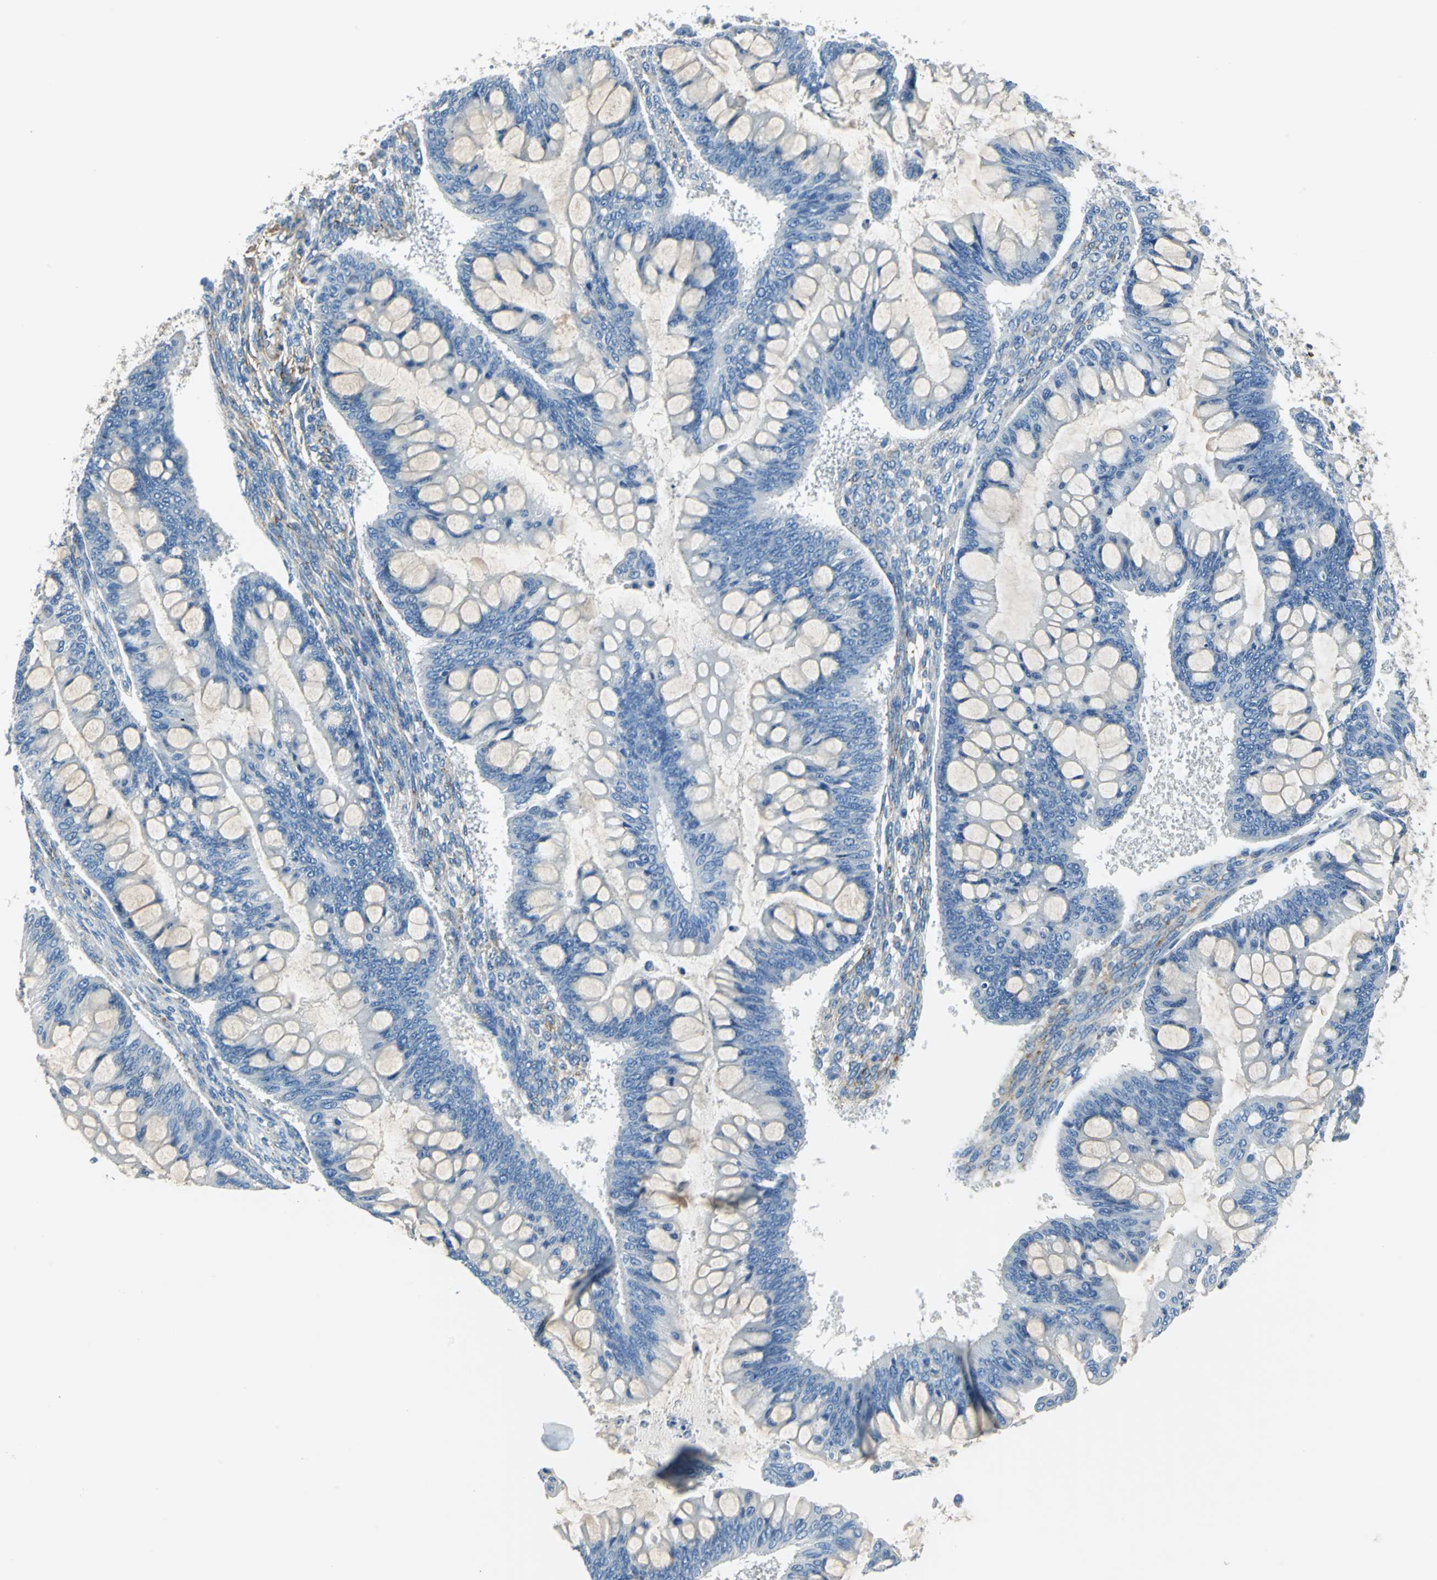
{"staining": {"intensity": "negative", "quantity": "none", "location": "none"}, "tissue": "ovarian cancer", "cell_type": "Tumor cells", "image_type": "cancer", "snomed": [{"axis": "morphology", "description": "Cystadenocarcinoma, mucinous, NOS"}, {"axis": "topography", "description": "Ovary"}], "caption": "High power microscopy photomicrograph of an IHC photomicrograph of ovarian cancer, revealing no significant expression in tumor cells. The staining was performed using DAB to visualize the protein expression in brown, while the nuclei were stained in blue with hematoxylin (Magnification: 20x).", "gene": "AKAP12", "patient": {"sex": "female", "age": 73}}